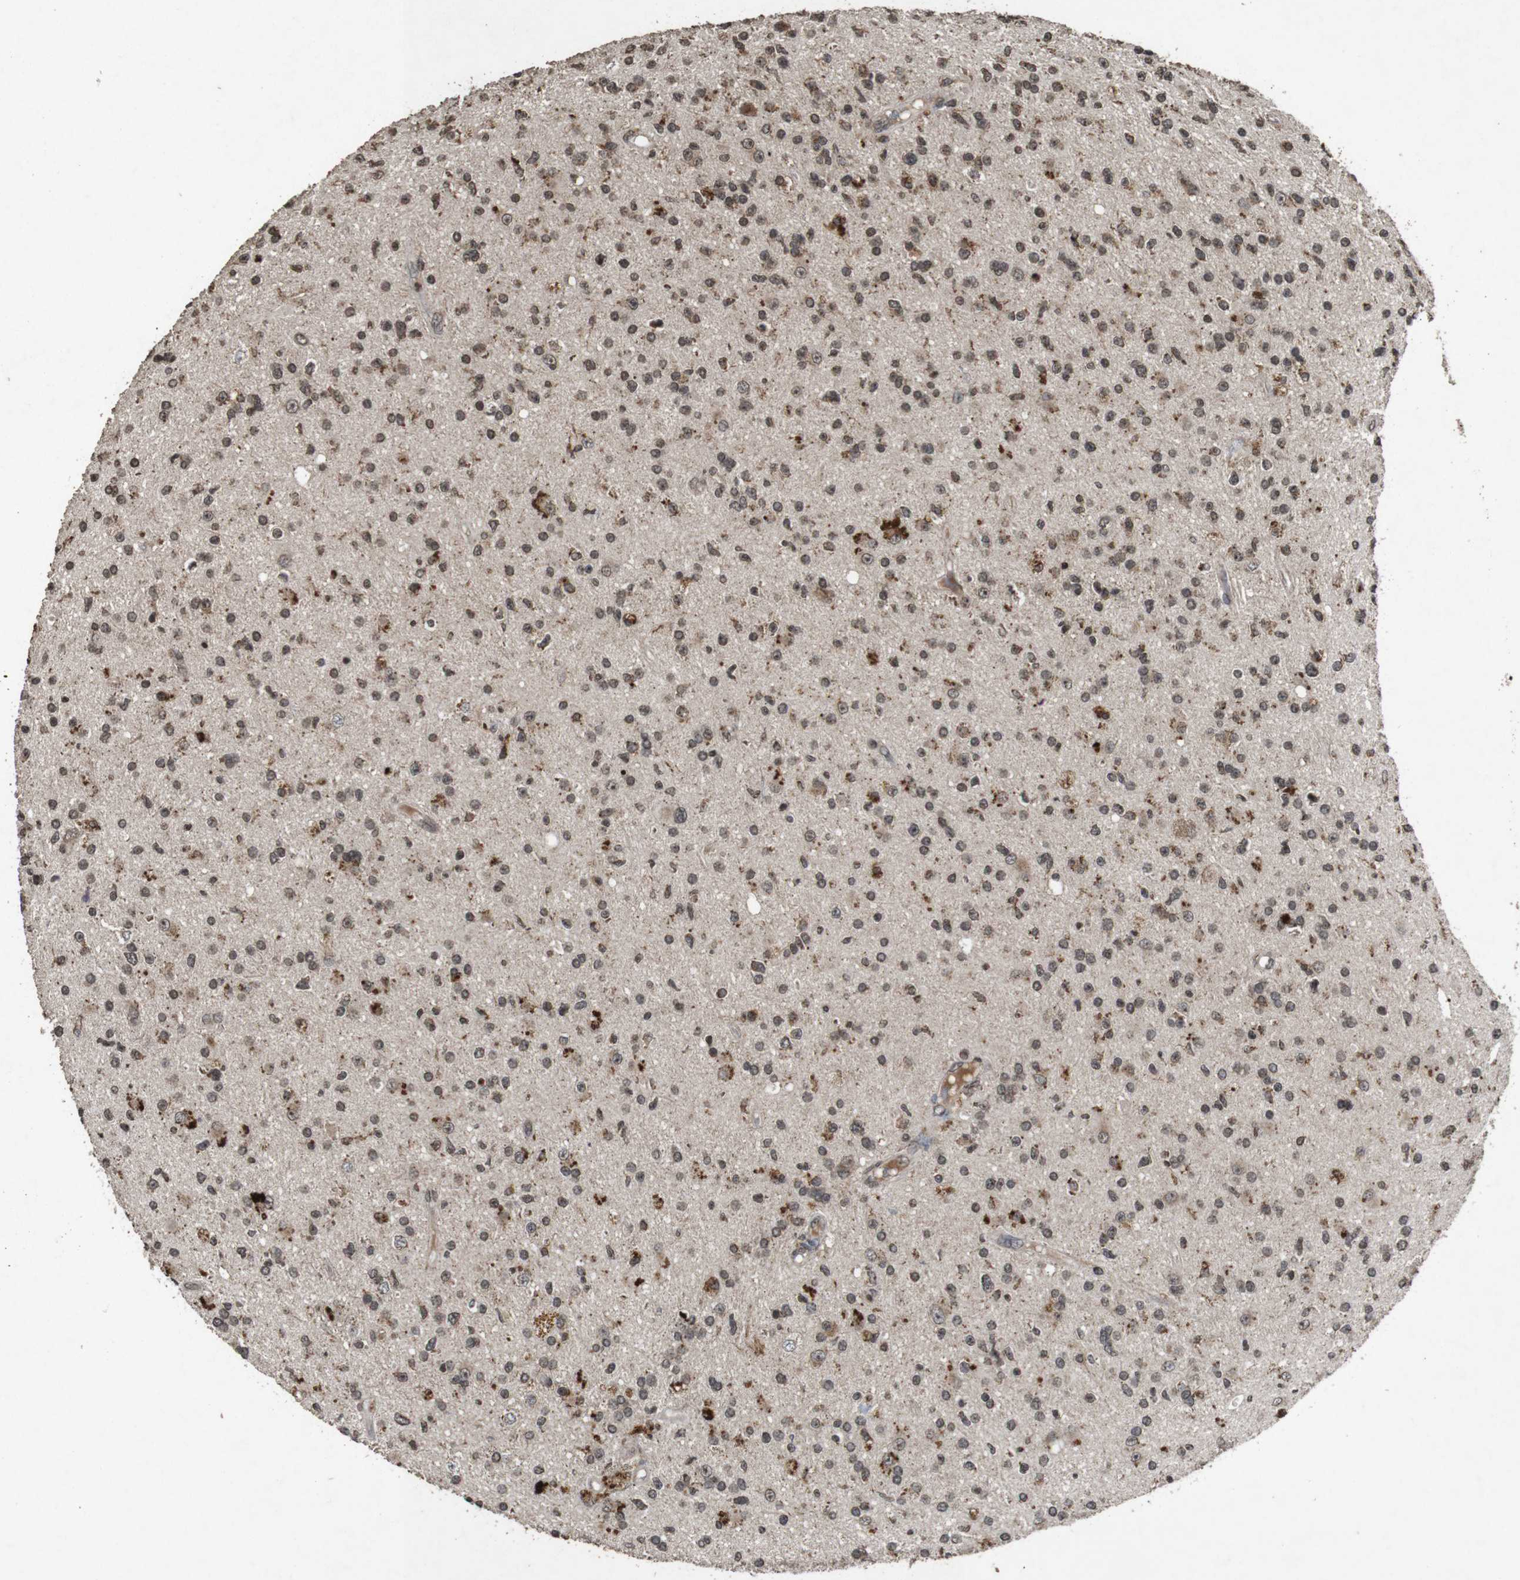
{"staining": {"intensity": "moderate", "quantity": "25%-75%", "location": "cytoplasmic/membranous"}, "tissue": "glioma", "cell_type": "Tumor cells", "image_type": "cancer", "snomed": [{"axis": "morphology", "description": "Glioma, malignant, High grade"}, {"axis": "topography", "description": "Brain"}], "caption": "Moderate cytoplasmic/membranous expression is appreciated in approximately 25%-75% of tumor cells in glioma.", "gene": "SORL1", "patient": {"sex": "male", "age": 33}}